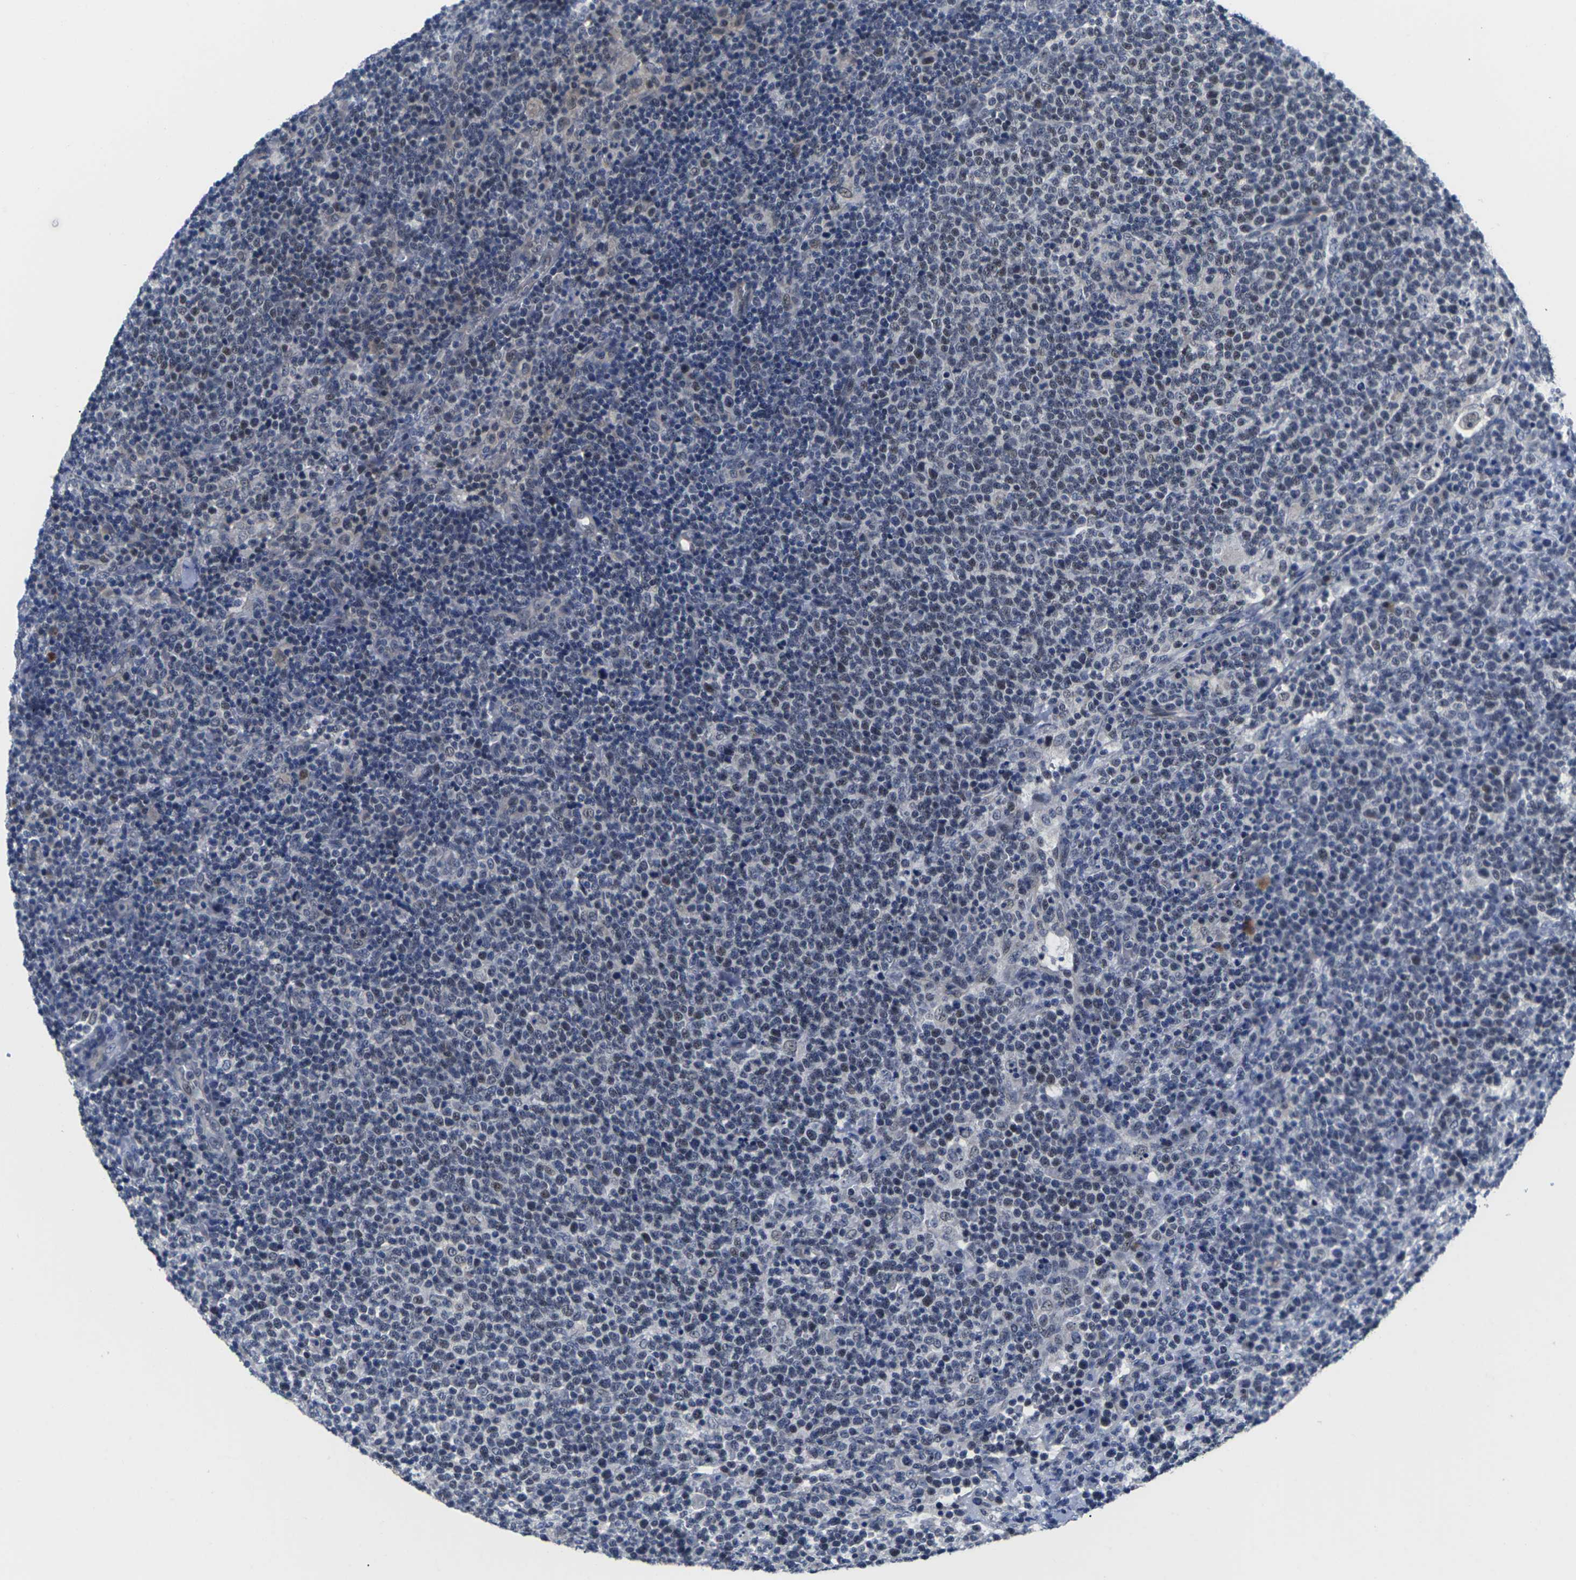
{"staining": {"intensity": "weak", "quantity": "<25%", "location": "nuclear"}, "tissue": "lymphoma", "cell_type": "Tumor cells", "image_type": "cancer", "snomed": [{"axis": "morphology", "description": "Malignant lymphoma, non-Hodgkin's type, High grade"}, {"axis": "topography", "description": "Lymph node"}], "caption": "An image of human malignant lymphoma, non-Hodgkin's type (high-grade) is negative for staining in tumor cells.", "gene": "ST6GAL2", "patient": {"sex": "male", "age": 61}}